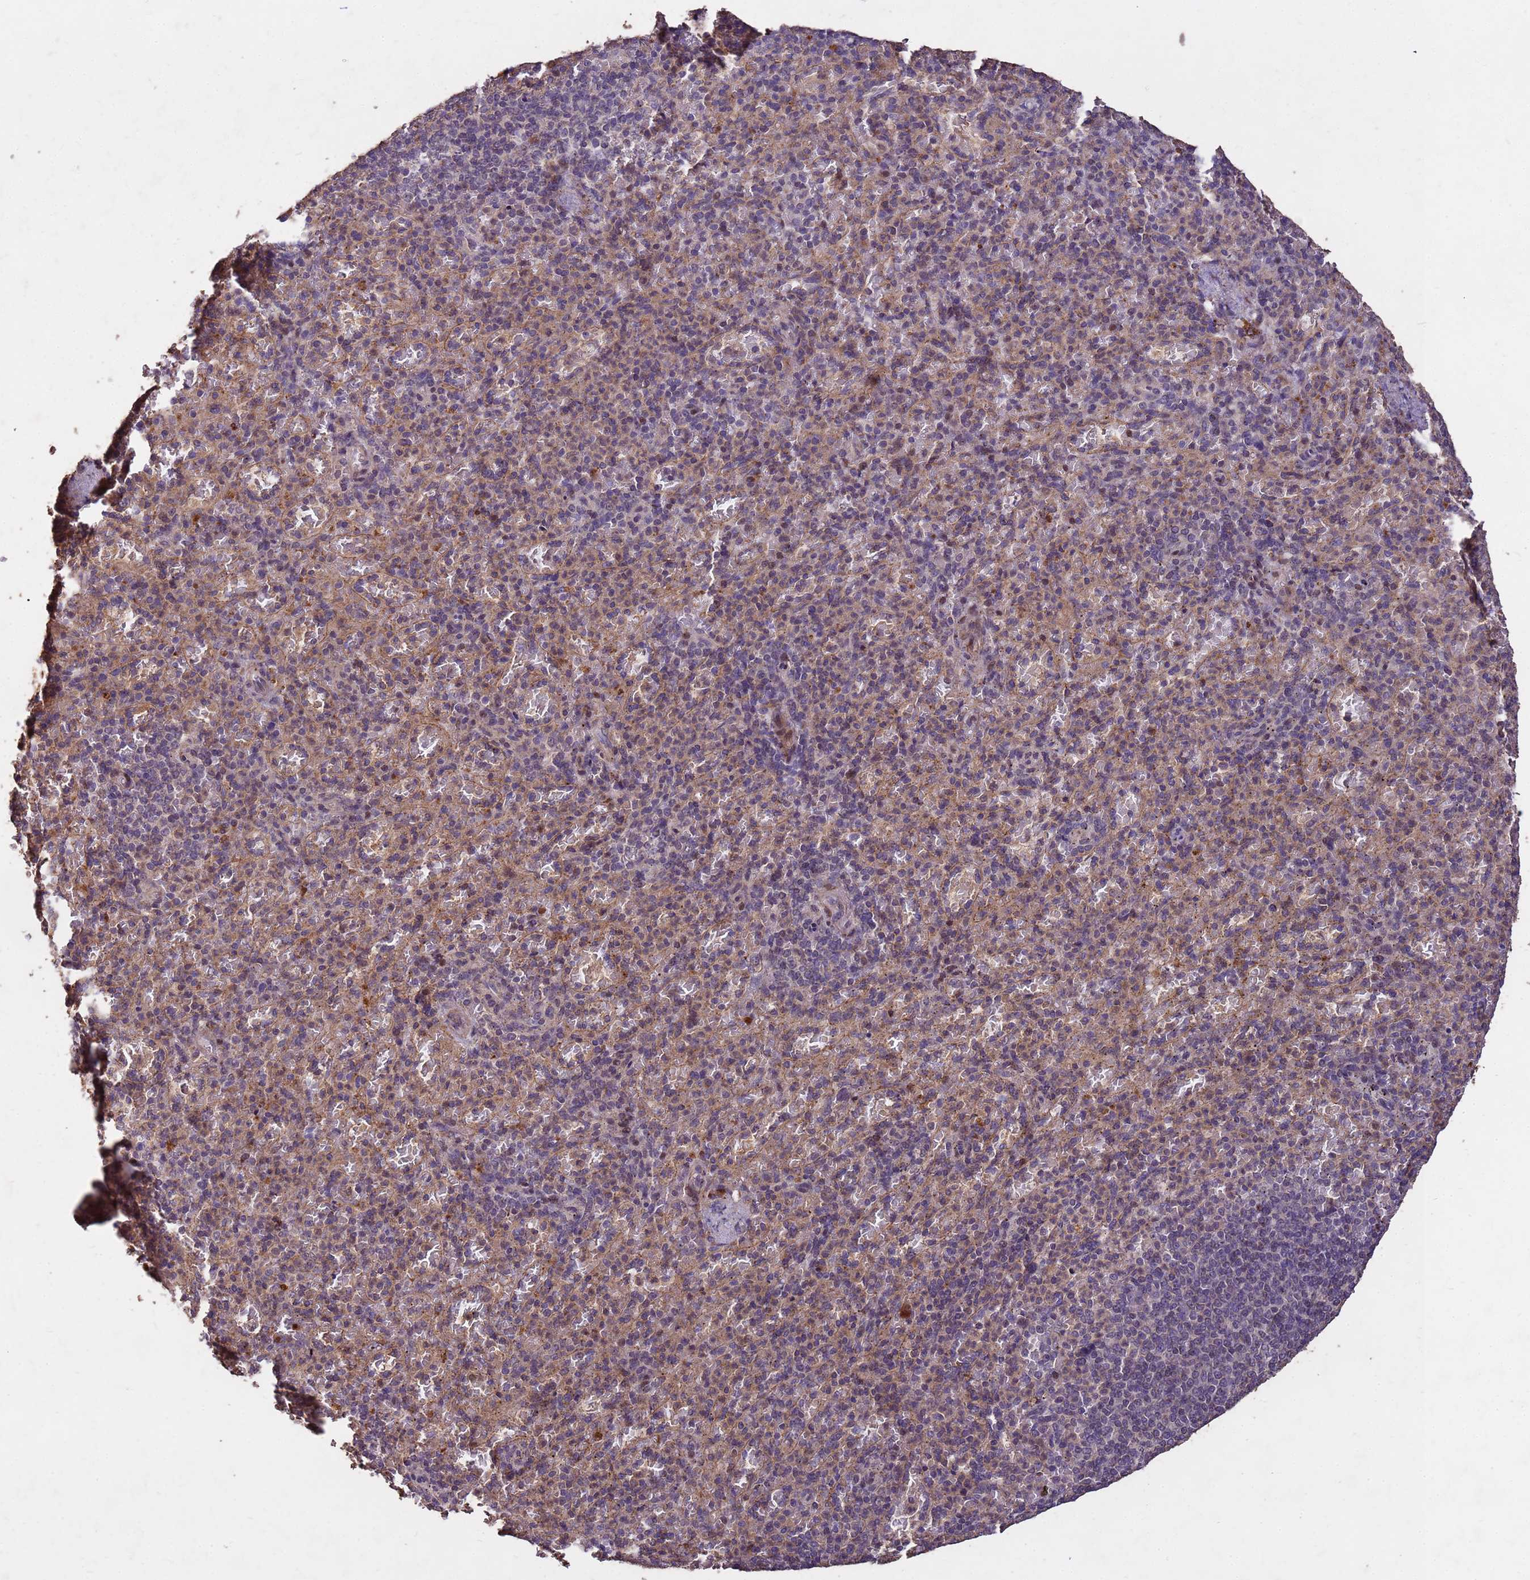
{"staining": {"intensity": "weak", "quantity": "25%-75%", "location": "cytoplasmic/membranous"}, "tissue": "spleen", "cell_type": "Cells in red pulp", "image_type": "normal", "snomed": [{"axis": "morphology", "description": "Normal tissue, NOS"}, {"axis": "topography", "description": "Spleen"}], "caption": "IHC (DAB (3,3'-diaminobenzidine)) staining of normal human spleen exhibits weak cytoplasmic/membranous protein expression in about 25%-75% of cells in red pulp. (Stains: DAB (3,3'-diaminobenzidine) in brown, nuclei in blue, Microscopy: brightfield microscopy at high magnification).", "gene": "TOR4A", "patient": {"sex": "female", "age": 74}}